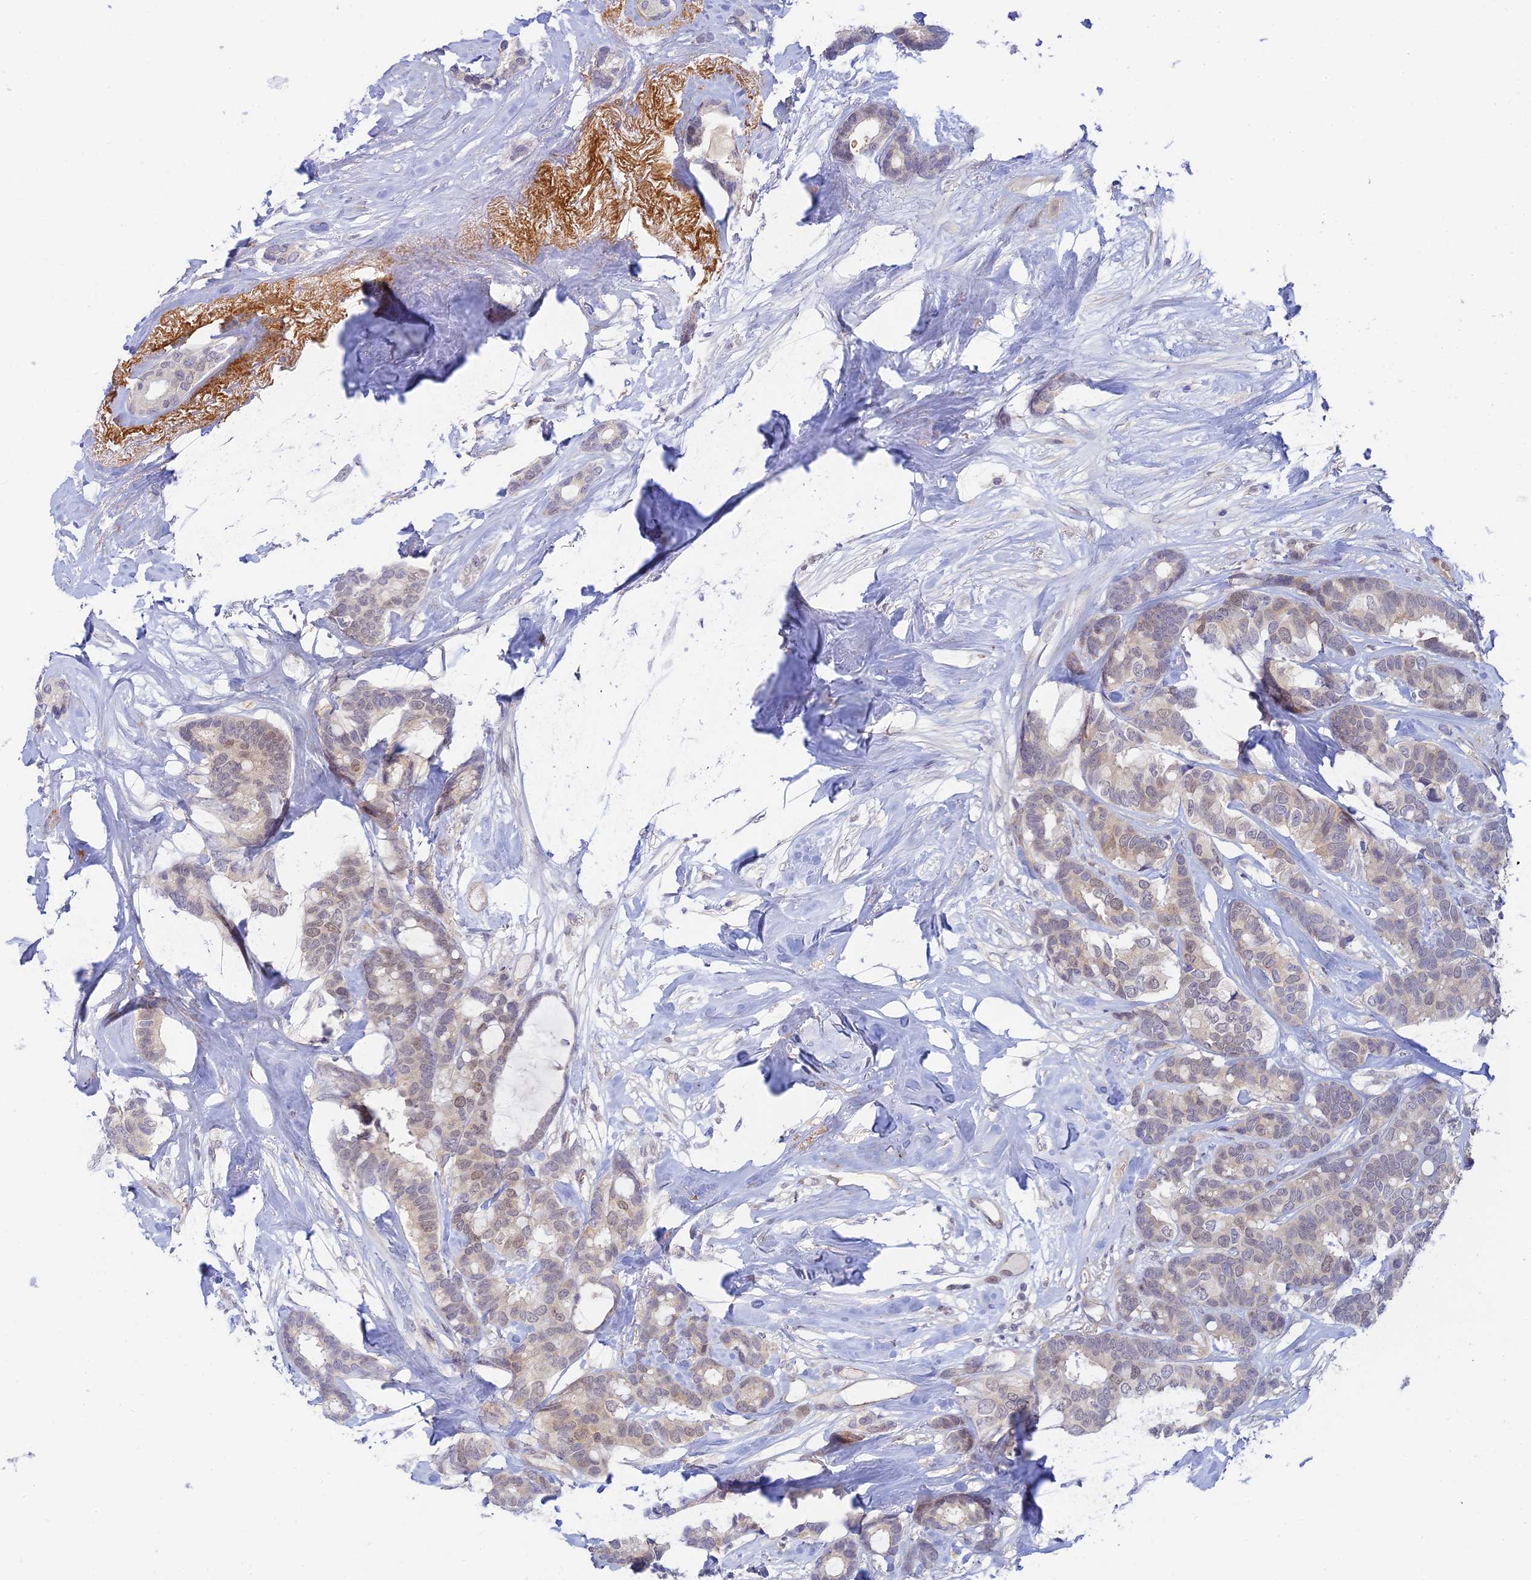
{"staining": {"intensity": "weak", "quantity": "25%-75%", "location": "nuclear"}, "tissue": "breast cancer", "cell_type": "Tumor cells", "image_type": "cancer", "snomed": [{"axis": "morphology", "description": "Duct carcinoma"}, {"axis": "topography", "description": "Breast"}], "caption": "A low amount of weak nuclear staining is appreciated in approximately 25%-75% of tumor cells in intraductal carcinoma (breast) tissue. (DAB (3,3'-diaminobenzidine) IHC, brown staining for protein, blue staining for nuclei).", "gene": "CFAP92", "patient": {"sex": "female", "age": 87}}